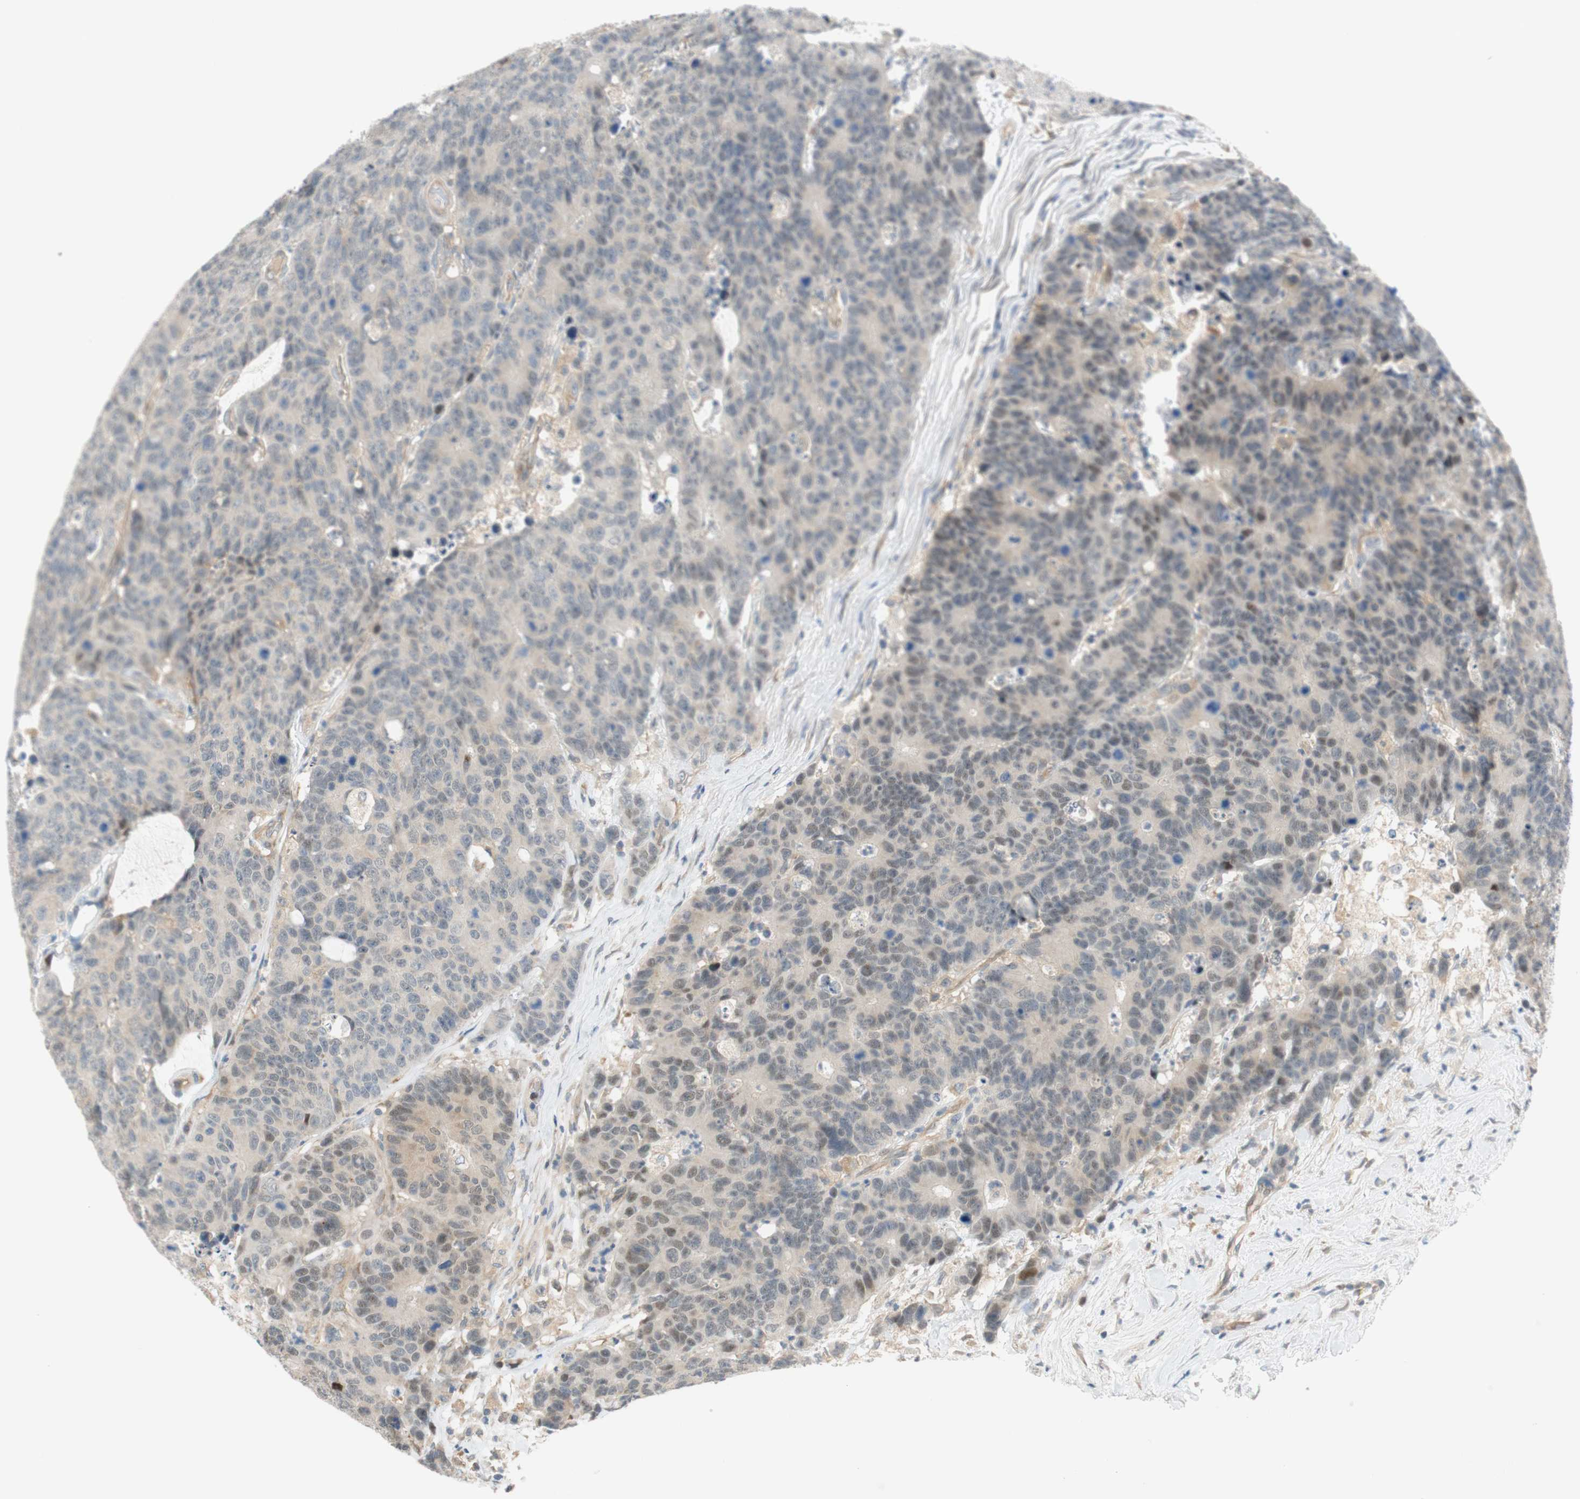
{"staining": {"intensity": "negative", "quantity": "none", "location": "none"}, "tissue": "colorectal cancer", "cell_type": "Tumor cells", "image_type": "cancer", "snomed": [{"axis": "morphology", "description": "Adenocarcinoma, NOS"}, {"axis": "topography", "description": "Colon"}], "caption": "Colorectal adenocarcinoma stained for a protein using immunohistochemistry (IHC) displays no expression tumor cells.", "gene": "GATD1", "patient": {"sex": "female", "age": 86}}